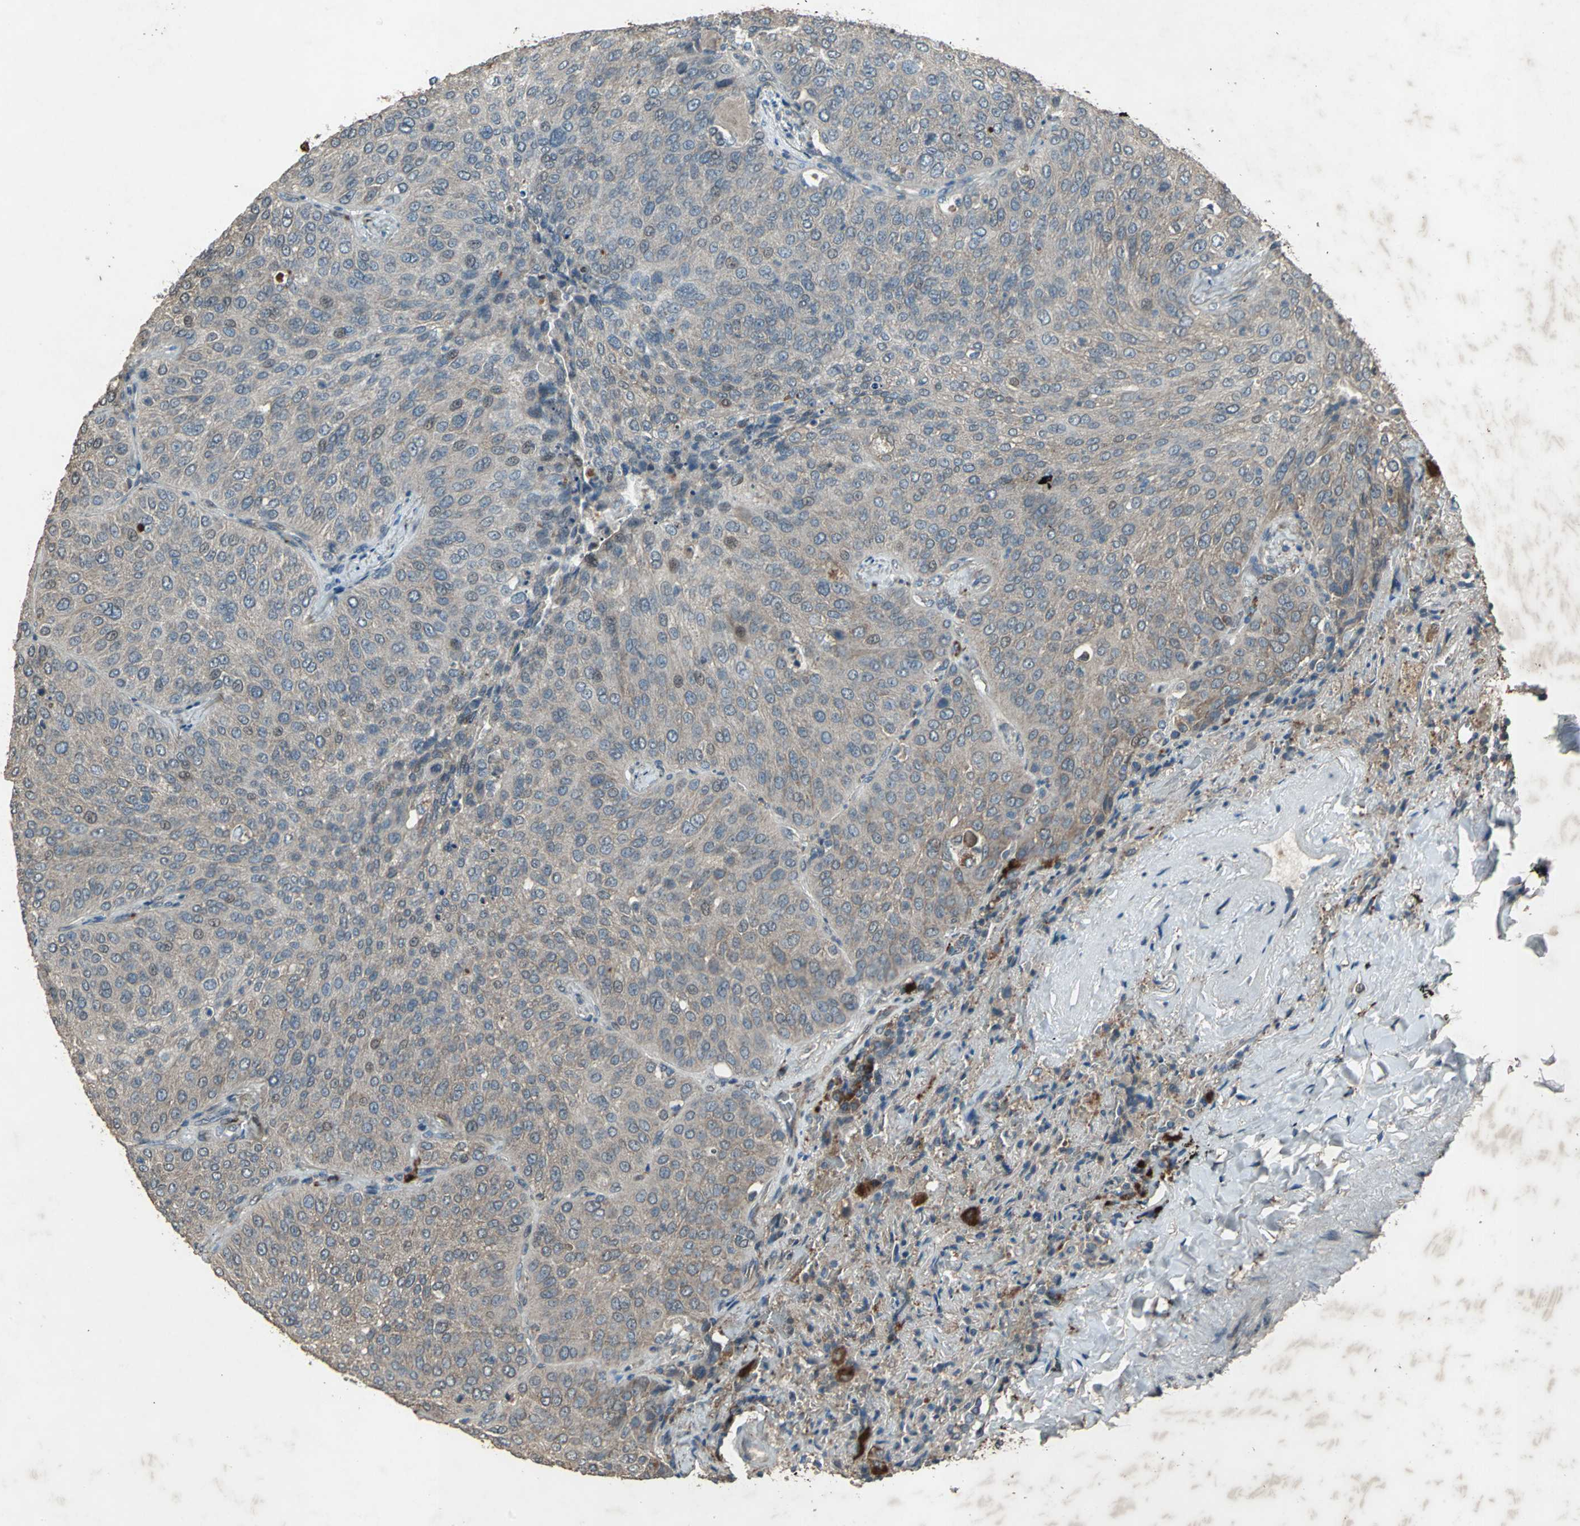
{"staining": {"intensity": "weak", "quantity": ">75%", "location": "cytoplasmic/membranous"}, "tissue": "lung cancer", "cell_type": "Tumor cells", "image_type": "cancer", "snomed": [{"axis": "morphology", "description": "Squamous cell carcinoma, NOS"}, {"axis": "topography", "description": "Lung"}], "caption": "Immunohistochemical staining of squamous cell carcinoma (lung) exhibits weak cytoplasmic/membranous protein expression in about >75% of tumor cells.", "gene": "SEPTIN4", "patient": {"sex": "male", "age": 54}}